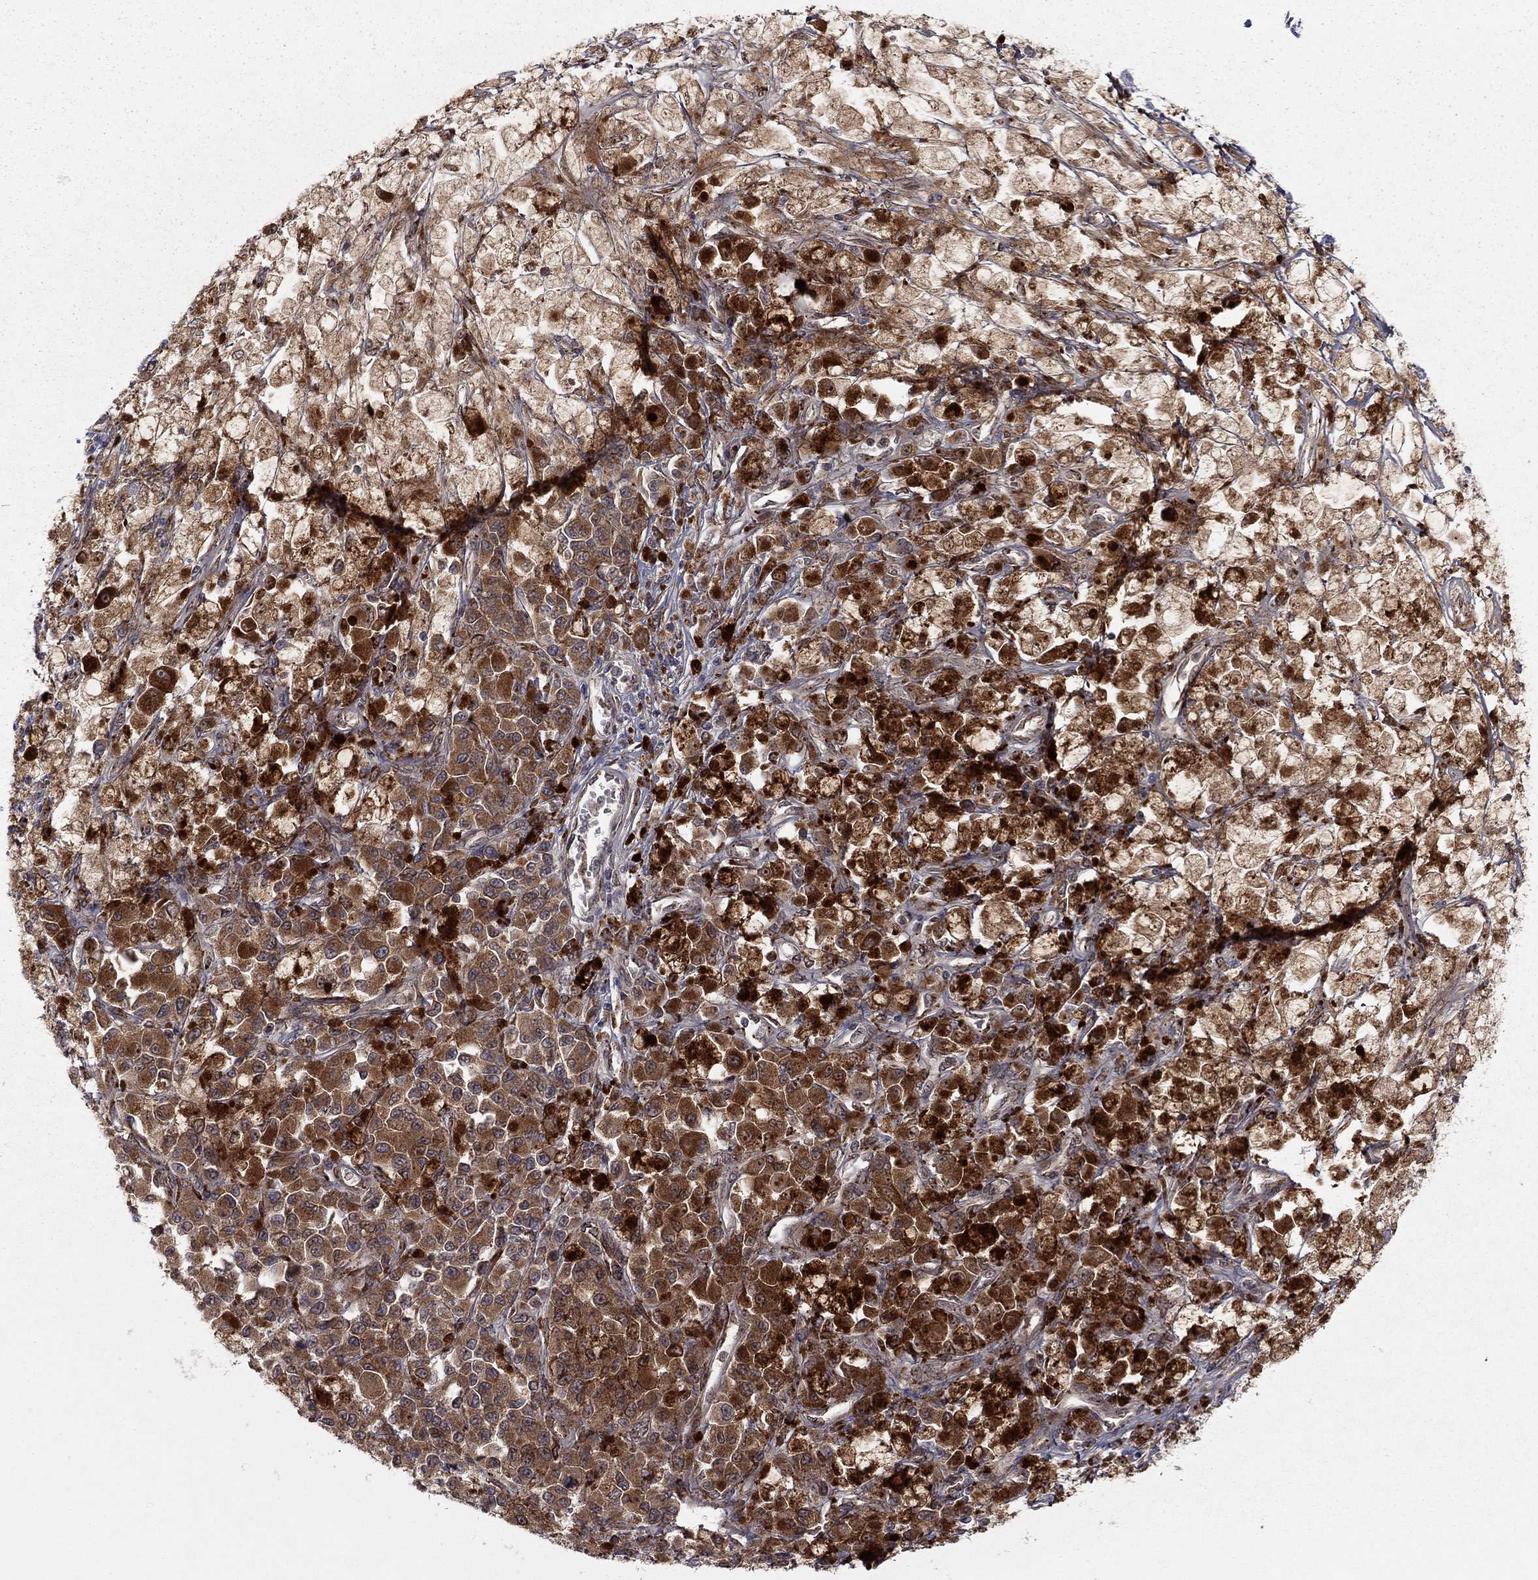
{"staining": {"intensity": "strong", "quantity": "25%-75%", "location": "cytoplasmic/membranous"}, "tissue": "melanoma", "cell_type": "Tumor cells", "image_type": "cancer", "snomed": [{"axis": "morphology", "description": "Malignant melanoma, NOS"}, {"axis": "topography", "description": "Skin"}], "caption": "High-magnification brightfield microscopy of melanoma stained with DAB (brown) and counterstained with hematoxylin (blue). tumor cells exhibit strong cytoplasmic/membranous expression is appreciated in approximately25%-75% of cells. The staining is performed using DAB brown chromogen to label protein expression. The nuclei are counter-stained blue using hematoxylin.", "gene": "YIF1A", "patient": {"sex": "female", "age": 58}}